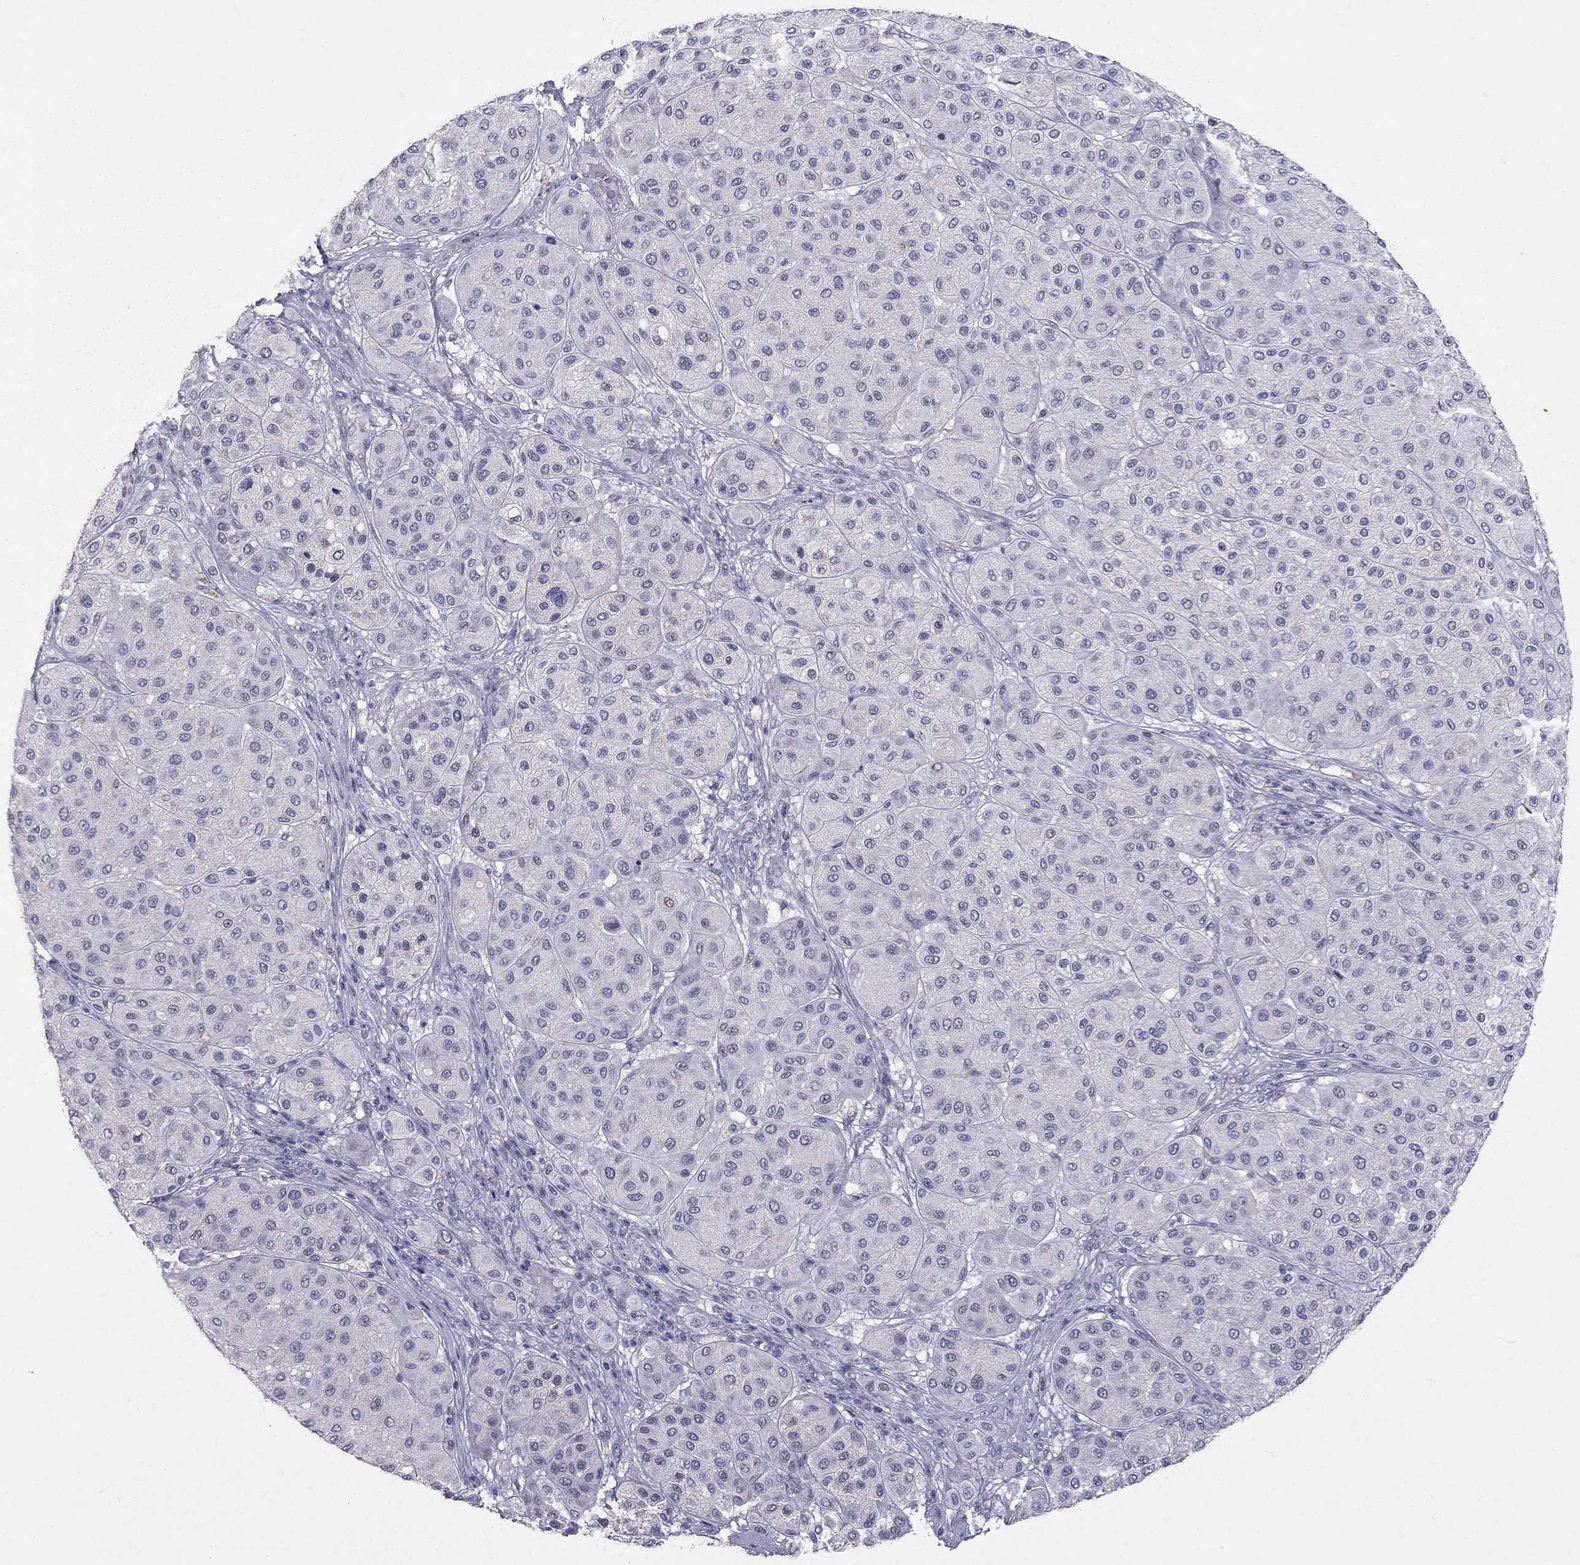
{"staining": {"intensity": "negative", "quantity": "none", "location": "none"}, "tissue": "melanoma", "cell_type": "Tumor cells", "image_type": "cancer", "snomed": [{"axis": "morphology", "description": "Malignant melanoma, Metastatic site"}, {"axis": "topography", "description": "Smooth muscle"}], "caption": "The immunohistochemistry micrograph has no significant staining in tumor cells of malignant melanoma (metastatic site) tissue.", "gene": "FST", "patient": {"sex": "male", "age": 41}}